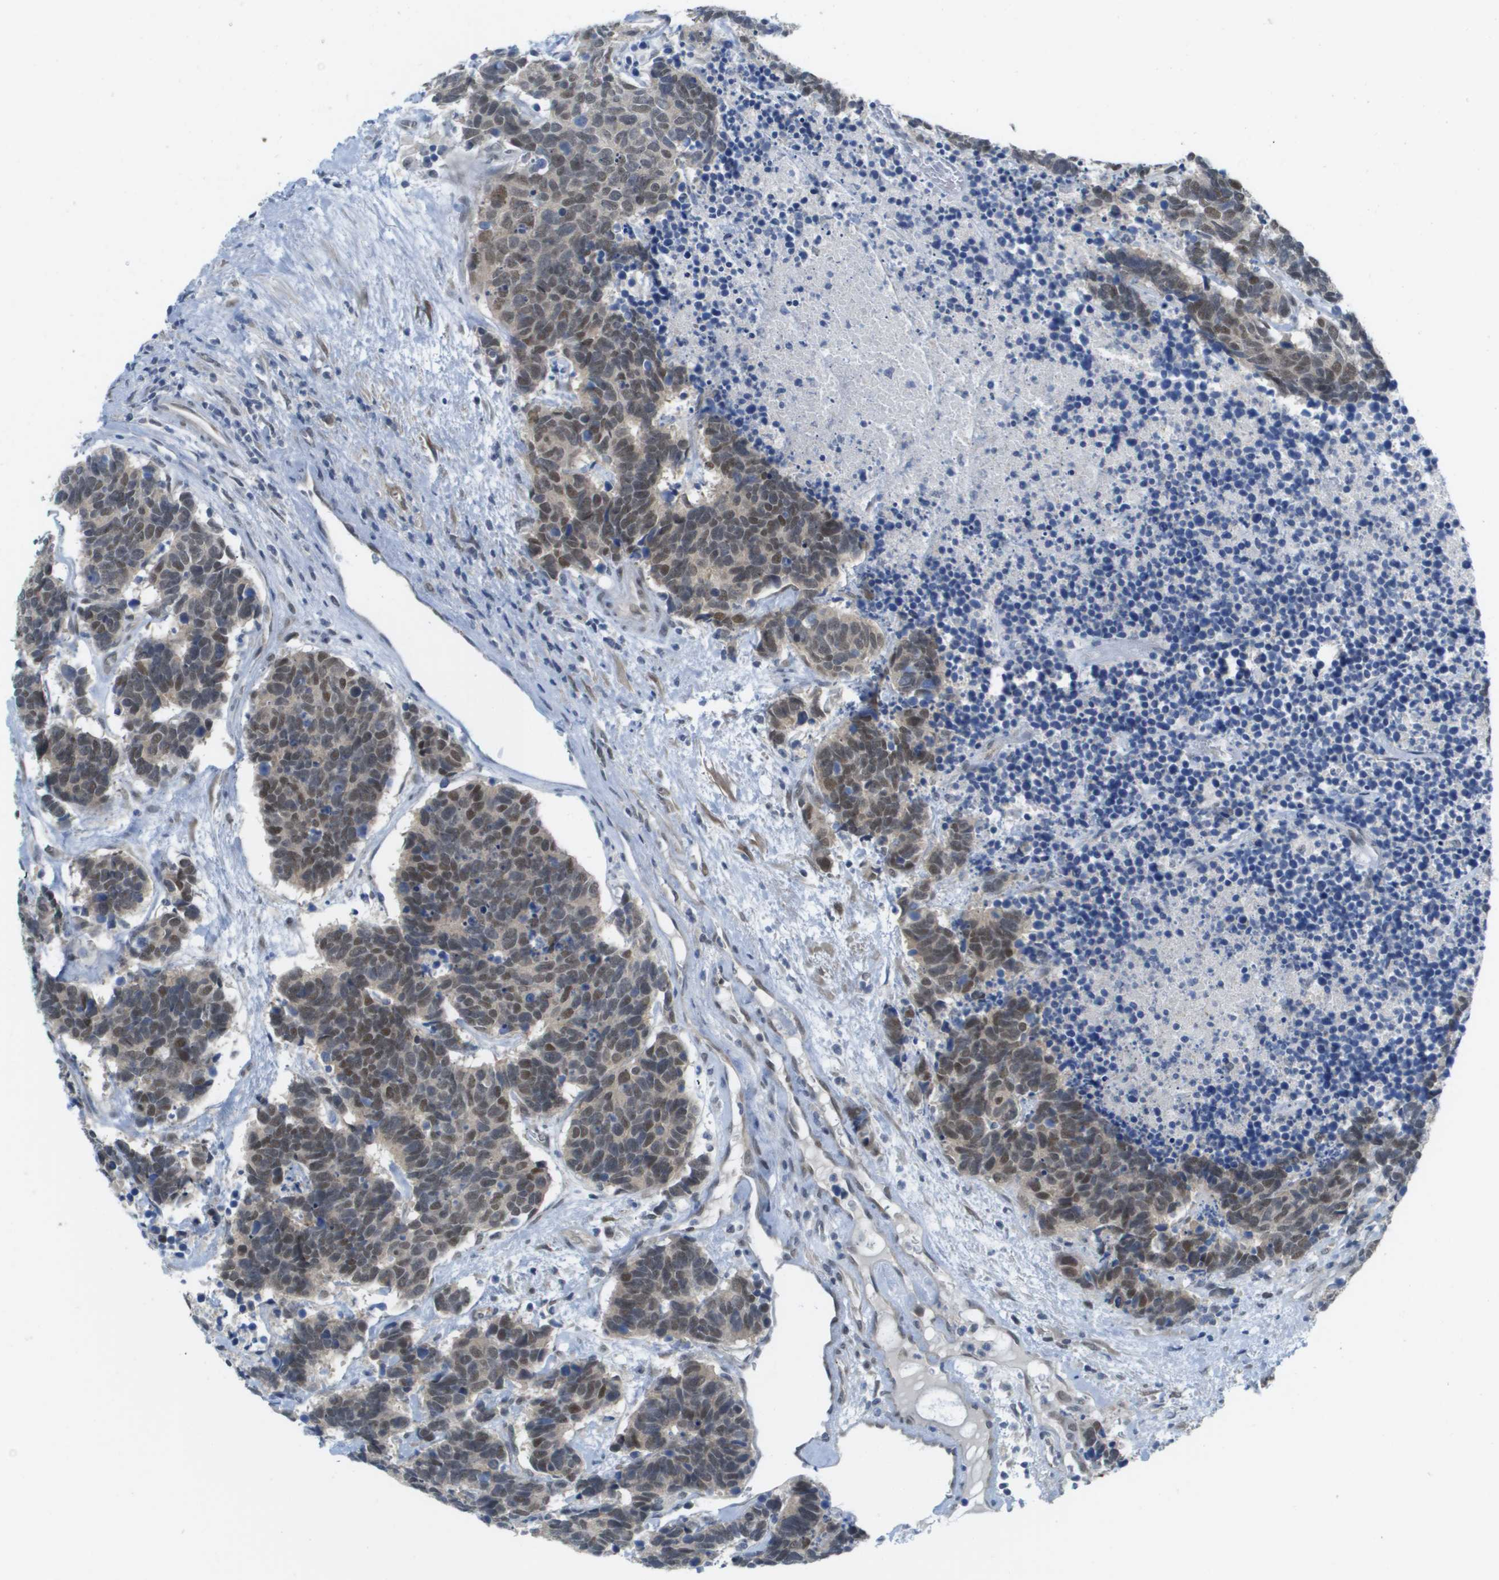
{"staining": {"intensity": "moderate", "quantity": ">75%", "location": "nuclear"}, "tissue": "carcinoid", "cell_type": "Tumor cells", "image_type": "cancer", "snomed": [{"axis": "morphology", "description": "Carcinoma, NOS"}, {"axis": "morphology", "description": "Carcinoid, malignant, NOS"}, {"axis": "topography", "description": "Urinary bladder"}], "caption": "Immunohistochemical staining of human carcinoid shows medium levels of moderate nuclear protein positivity in about >75% of tumor cells. The protein is shown in brown color, while the nuclei are stained blue.", "gene": "ARID1B", "patient": {"sex": "male", "age": 57}}